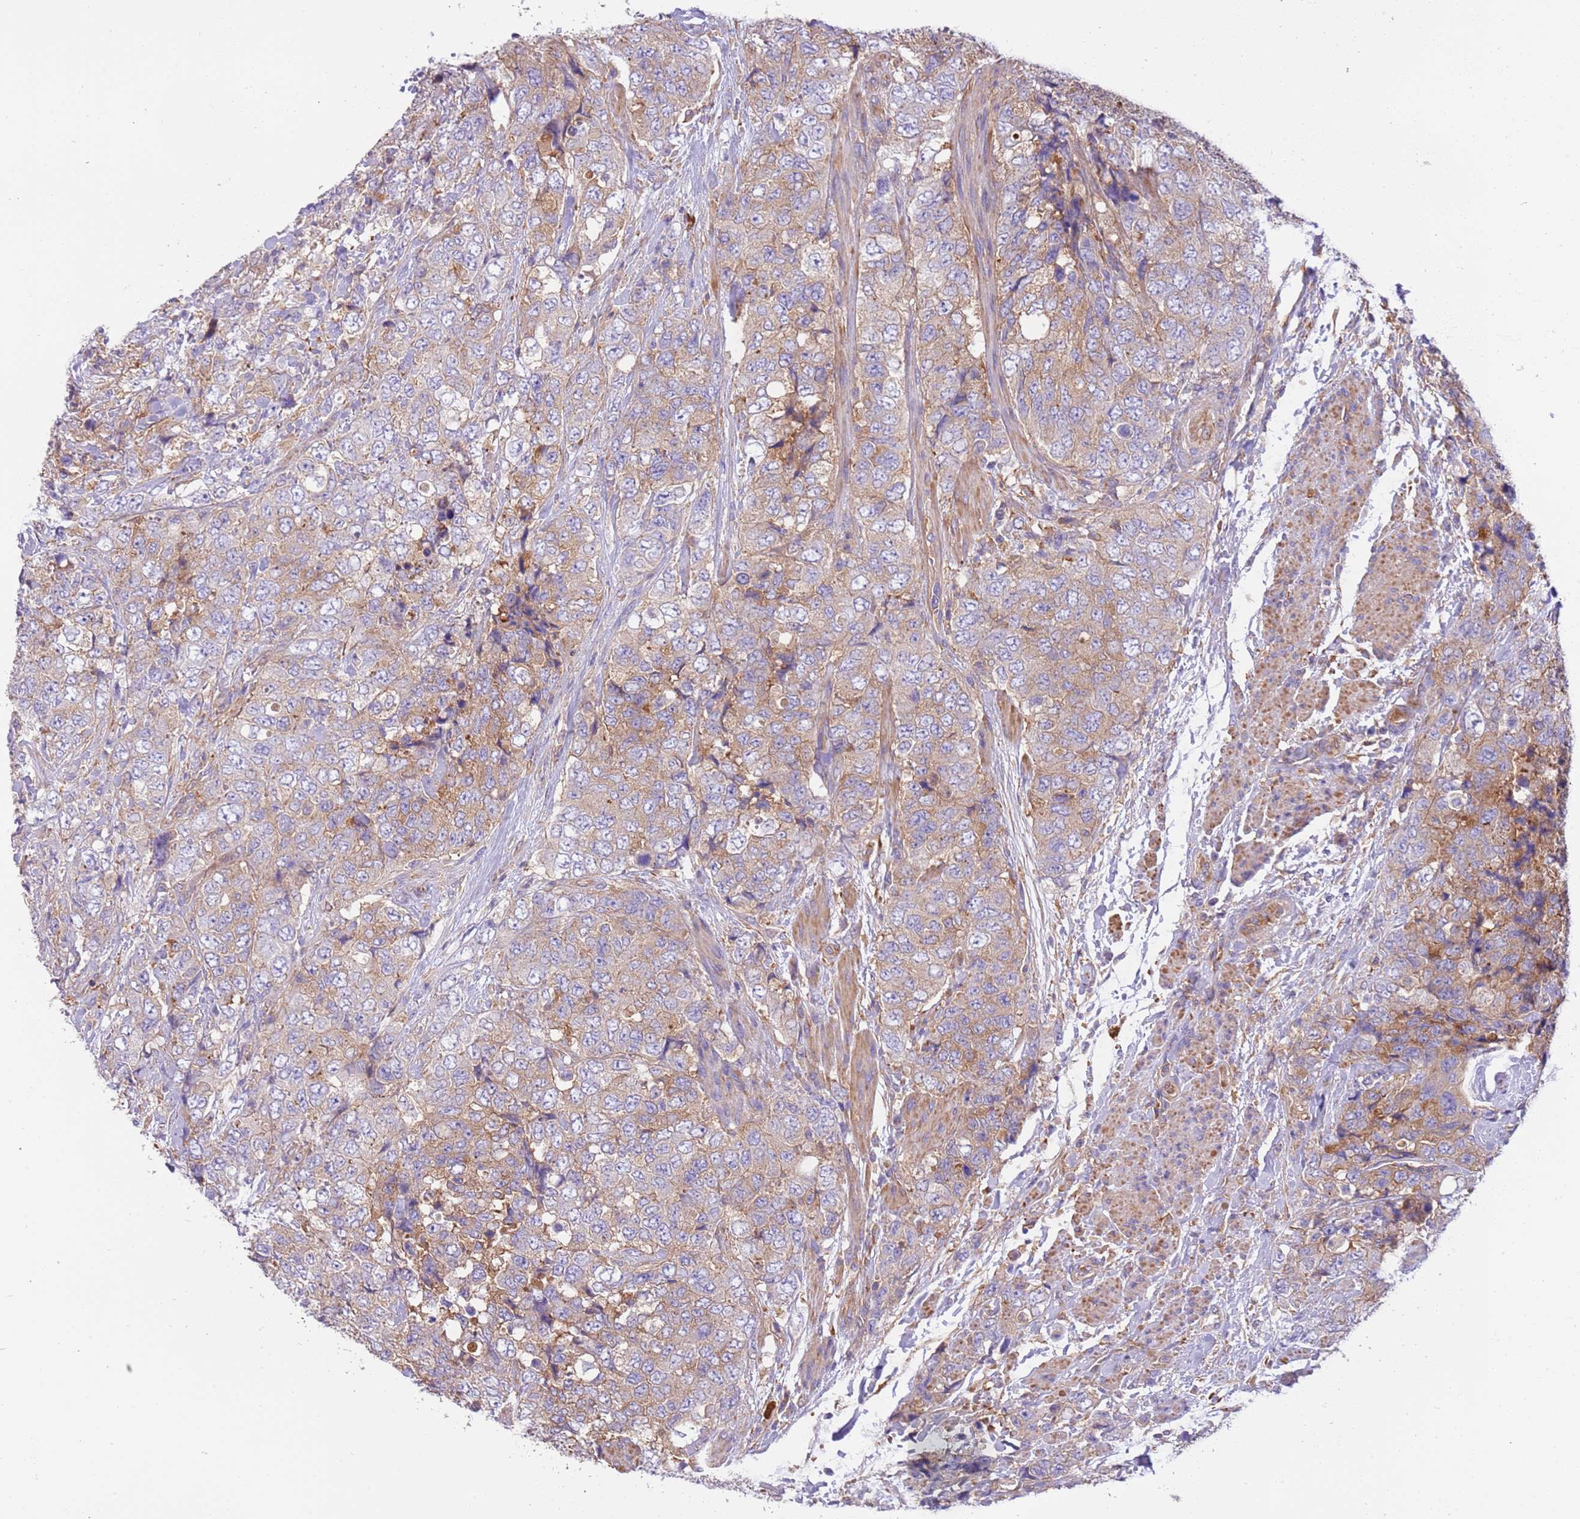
{"staining": {"intensity": "moderate", "quantity": ">75%", "location": "cytoplasmic/membranous"}, "tissue": "urothelial cancer", "cell_type": "Tumor cells", "image_type": "cancer", "snomed": [{"axis": "morphology", "description": "Urothelial carcinoma, High grade"}, {"axis": "topography", "description": "Urinary bladder"}], "caption": "Immunohistochemical staining of urothelial cancer demonstrates medium levels of moderate cytoplasmic/membranous expression in approximately >75% of tumor cells. Using DAB (3,3'-diaminobenzidine) (brown) and hematoxylin (blue) stains, captured at high magnification using brightfield microscopy.", "gene": "NAALADL1", "patient": {"sex": "female", "age": 78}}